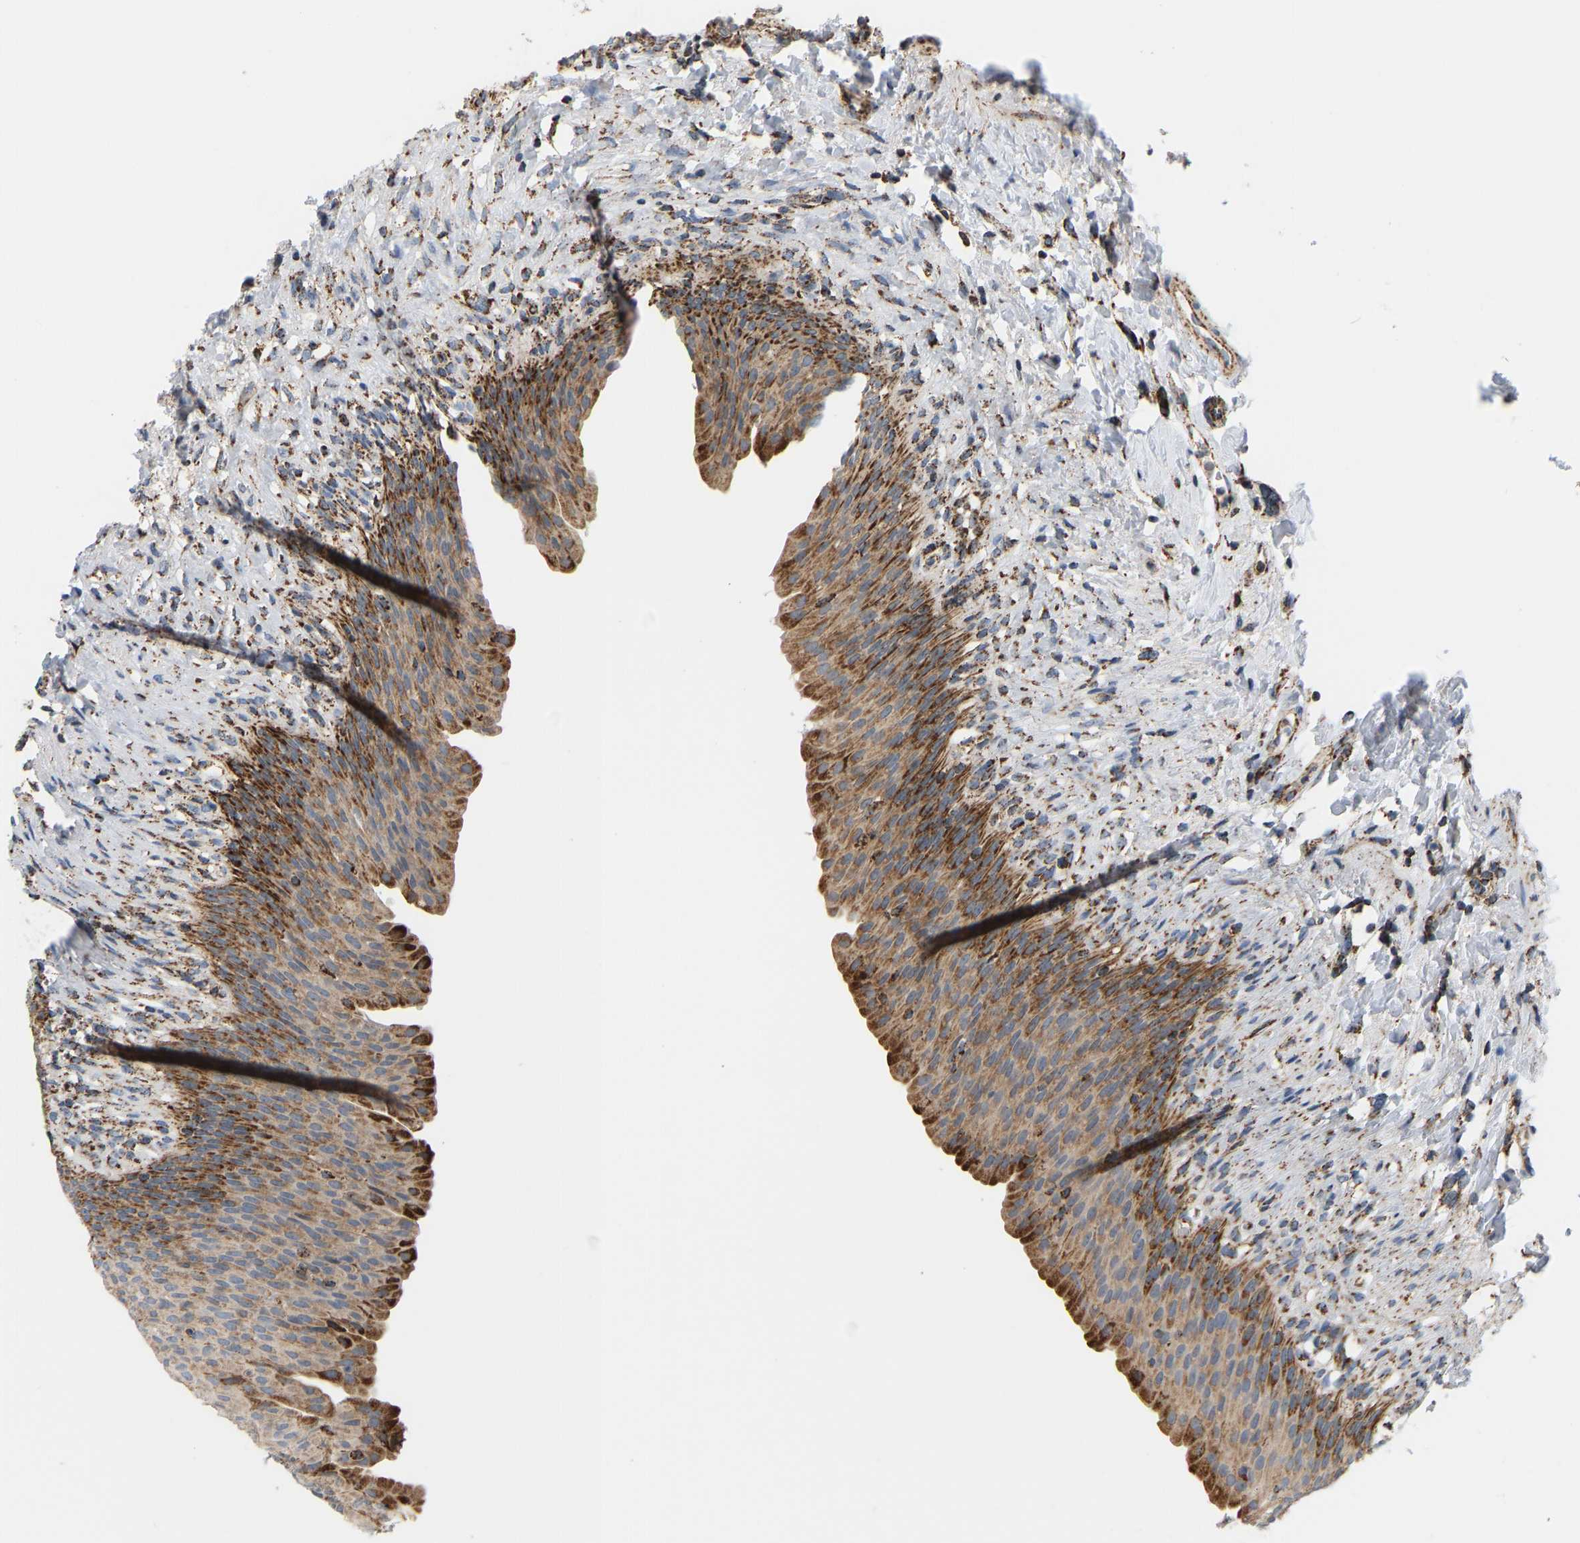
{"staining": {"intensity": "moderate", "quantity": ">75%", "location": "cytoplasmic/membranous"}, "tissue": "urinary bladder", "cell_type": "Urothelial cells", "image_type": "normal", "snomed": [{"axis": "morphology", "description": "Normal tissue, NOS"}, {"axis": "topography", "description": "Urinary bladder"}], "caption": "About >75% of urothelial cells in benign urinary bladder demonstrate moderate cytoplasmic/membranous protein positivity as visualized by brown immunohistochemical staining.", "gene": "GPSM2", "patient": {"sex": "female", "age": 79}}